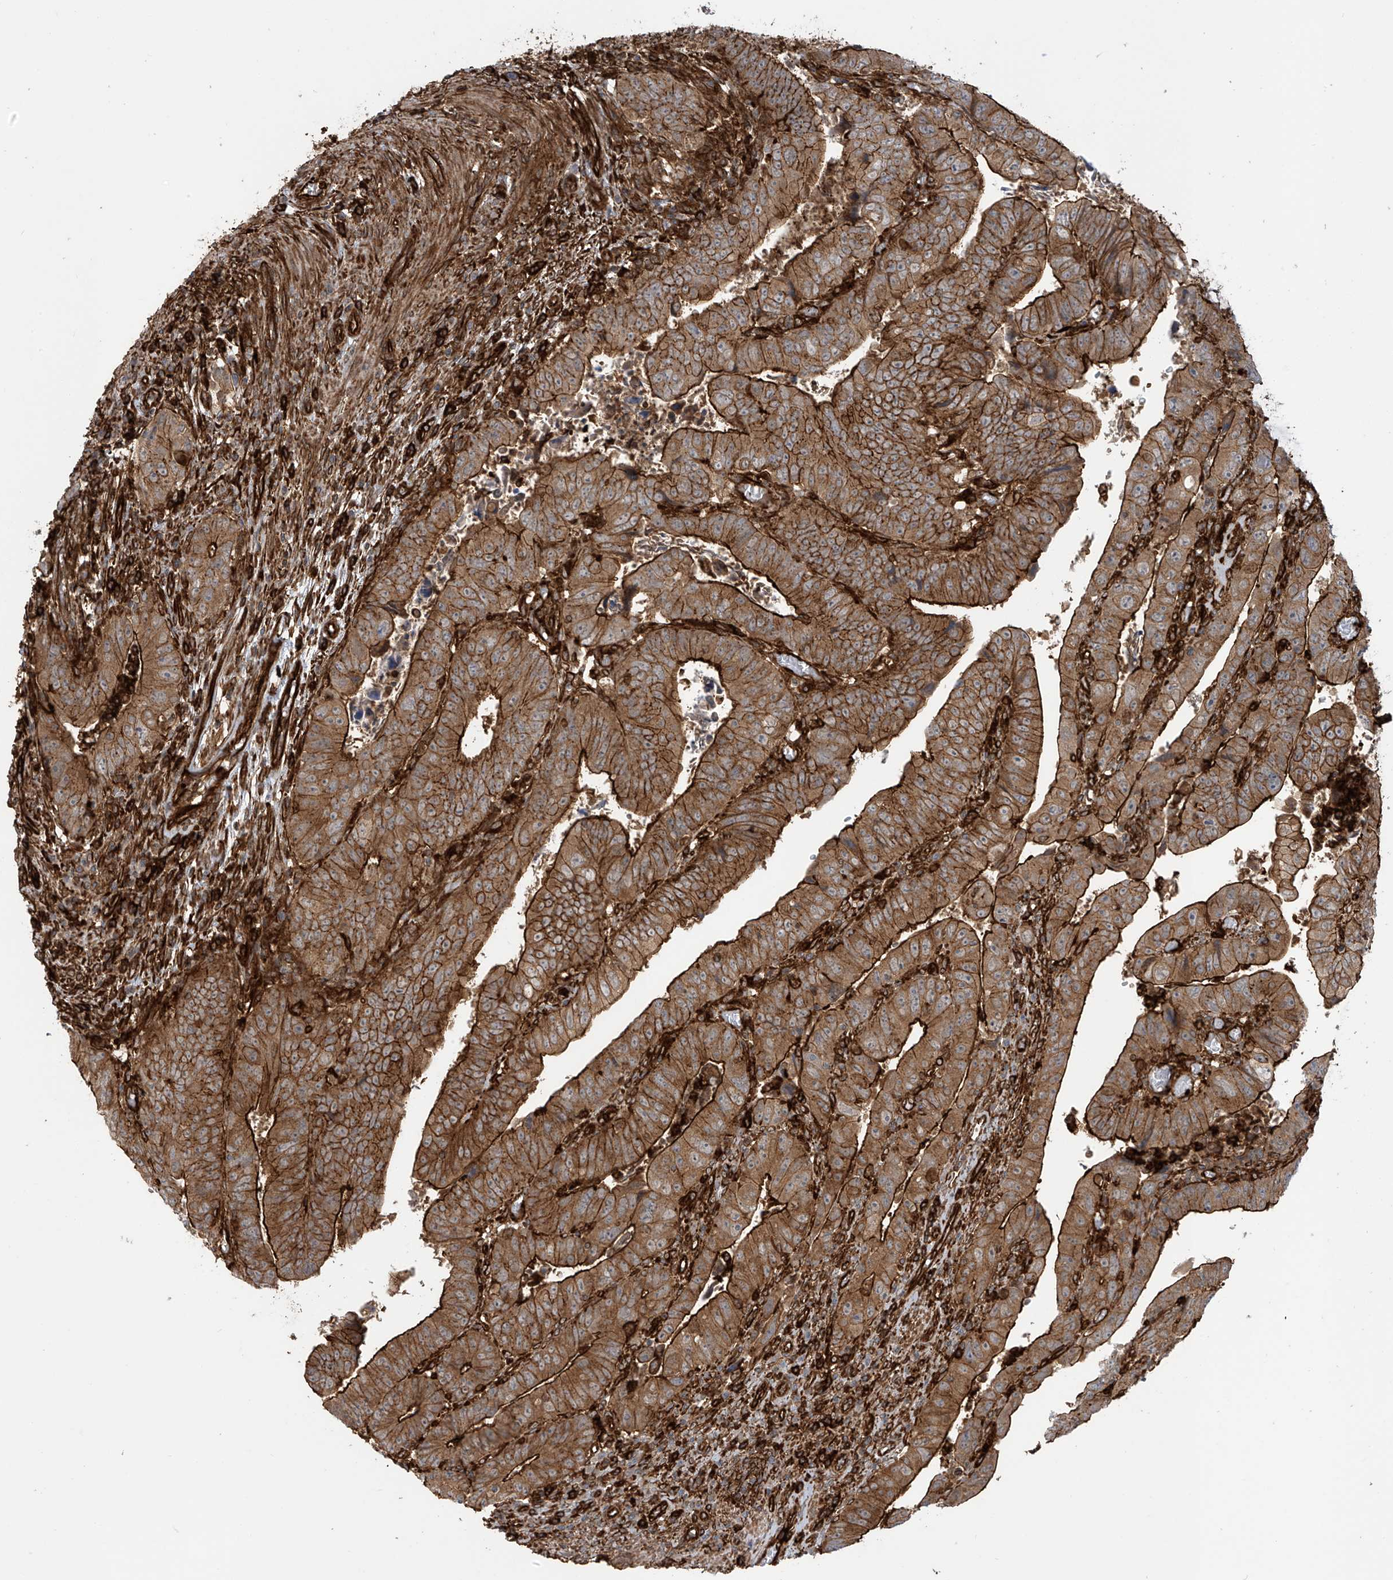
{"staining": {"intensity": "strong", "quantity": ">75%", "location": "cytoplasmic/membranous"}, "tissue": "colorectal cancer", "cell_type": "Tumor cells", "image_type": "cancer", "snomed": [{"axis": "morphology", "description": "Normal tissue, NOS"}, {"axis": "morphology", "description": "Adenocarcinoma, NOS"}, {"axis": "topography", "description": "Rectum"}], "caption": "Protein positivity by immunohistochemistry reveals strong cytoplasmic/membranous staining in approximately >75% of tumor cells in colorectal cancer (adenocarcinoma).", "gene": "SLC9A2", "patient": {"sex": "female", "age": 65}}